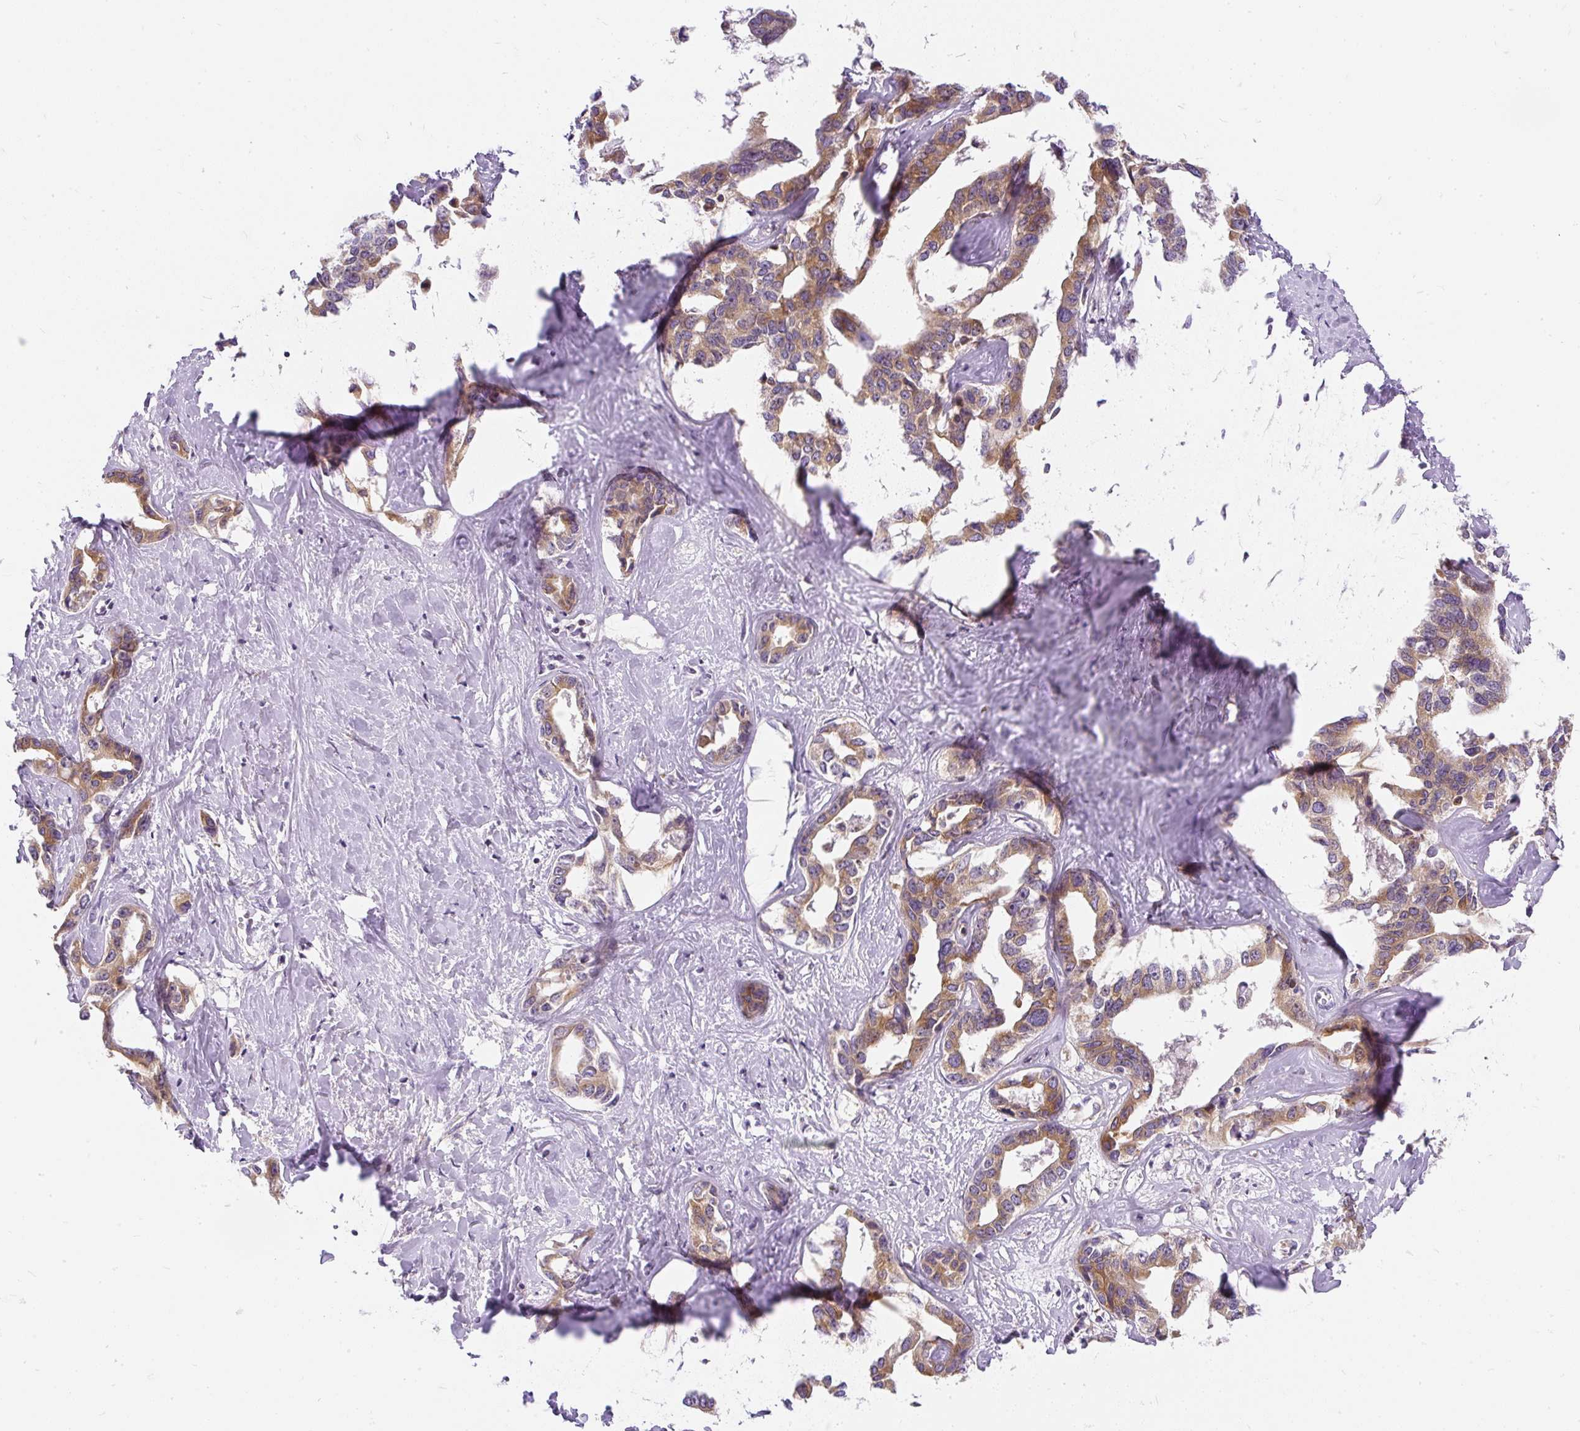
{"staining": {"intensity": "moderate", "quantity": ">75%", "location": "cytoplasmic/membranous"}, "tissue": "liver cancer", "cell_type": "Tumor cells", "image_type": "cancer", "snomed": [{"axis": "morphology", "description": "Cholangiocarcinoma"}, {"axis": "topography", "description": "Liver"}], "caption": "The photomicrograph exhibits staining of liver cancer (cholangiocarcinoma), revealing moderate cytoplasmic/membranous protein positivity (brown color) within tumor cells.", "gene": "CYP20A1", "patient": {"sex": "male", "age": 59}}